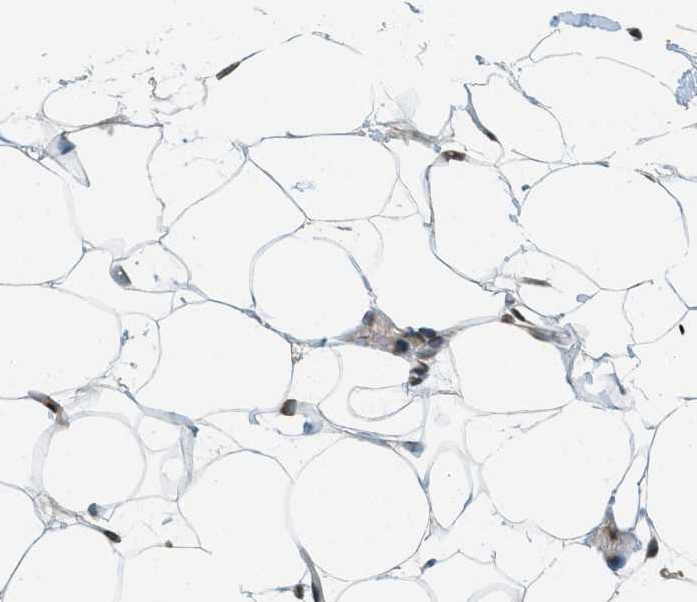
{"staining": {"intensity": "strong", "quantity": ">75%", "location": "nuclear"}, "tissue": "adipose tissue", "cell_type": "Adipocytes", "image_type": "normal", "snomed": [{"axis": "morphology", "description": "Normal tissue, NOS"}, {"axis": "topography", "description": "Breast"}, {"axis": "topography", "description": "Adipose tissue"}], "caption": "An immunohistochemistry (IHC) image of normal tissue is shown. Protein staining in brown shows strong nuclear positivity in adipose tissue within adipocytes.", "gene": "LDB2", "patient": {"sex": "female", "age": 25}}